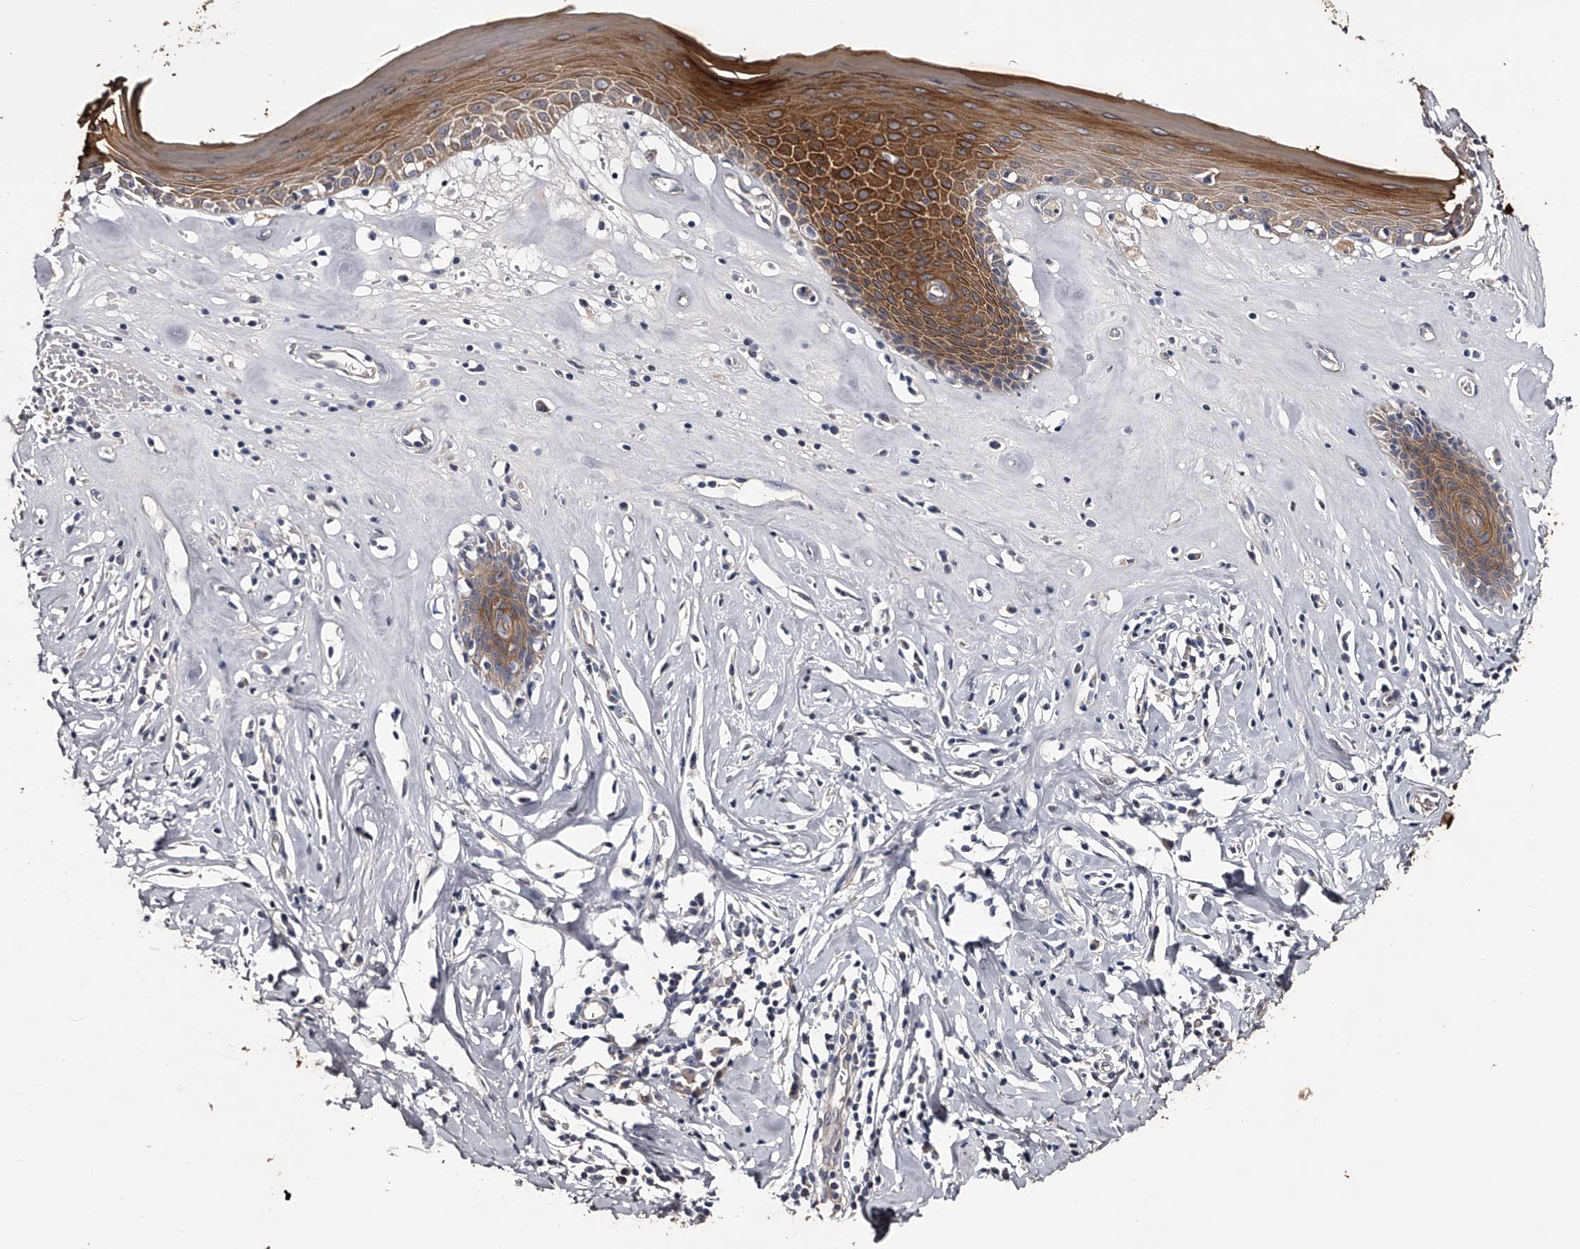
{"staining": {"intensity": "strong", "quantity": ">75%", "location": "cytoplasmic/membranous"}, "tissue": "skin", "cell_type": "Epidermal cells", "image_type": "normal", "snomed": [{"axis": "morphology", "description": "Normal tissue, NOS"}, {"axis": "morphology", "description": "Inflammation, NOS"}, {"axis": "topography", "description": "Vulva"}], "caption": "A high amount of strong cytoplasmic/membranous positivity is seen in about >75% of epidermal cells in benign skin. (IHC, brightfield microscopy, high magnification).", "gene": "MDN1", "patient": {"sex": "female", "age": 84}}